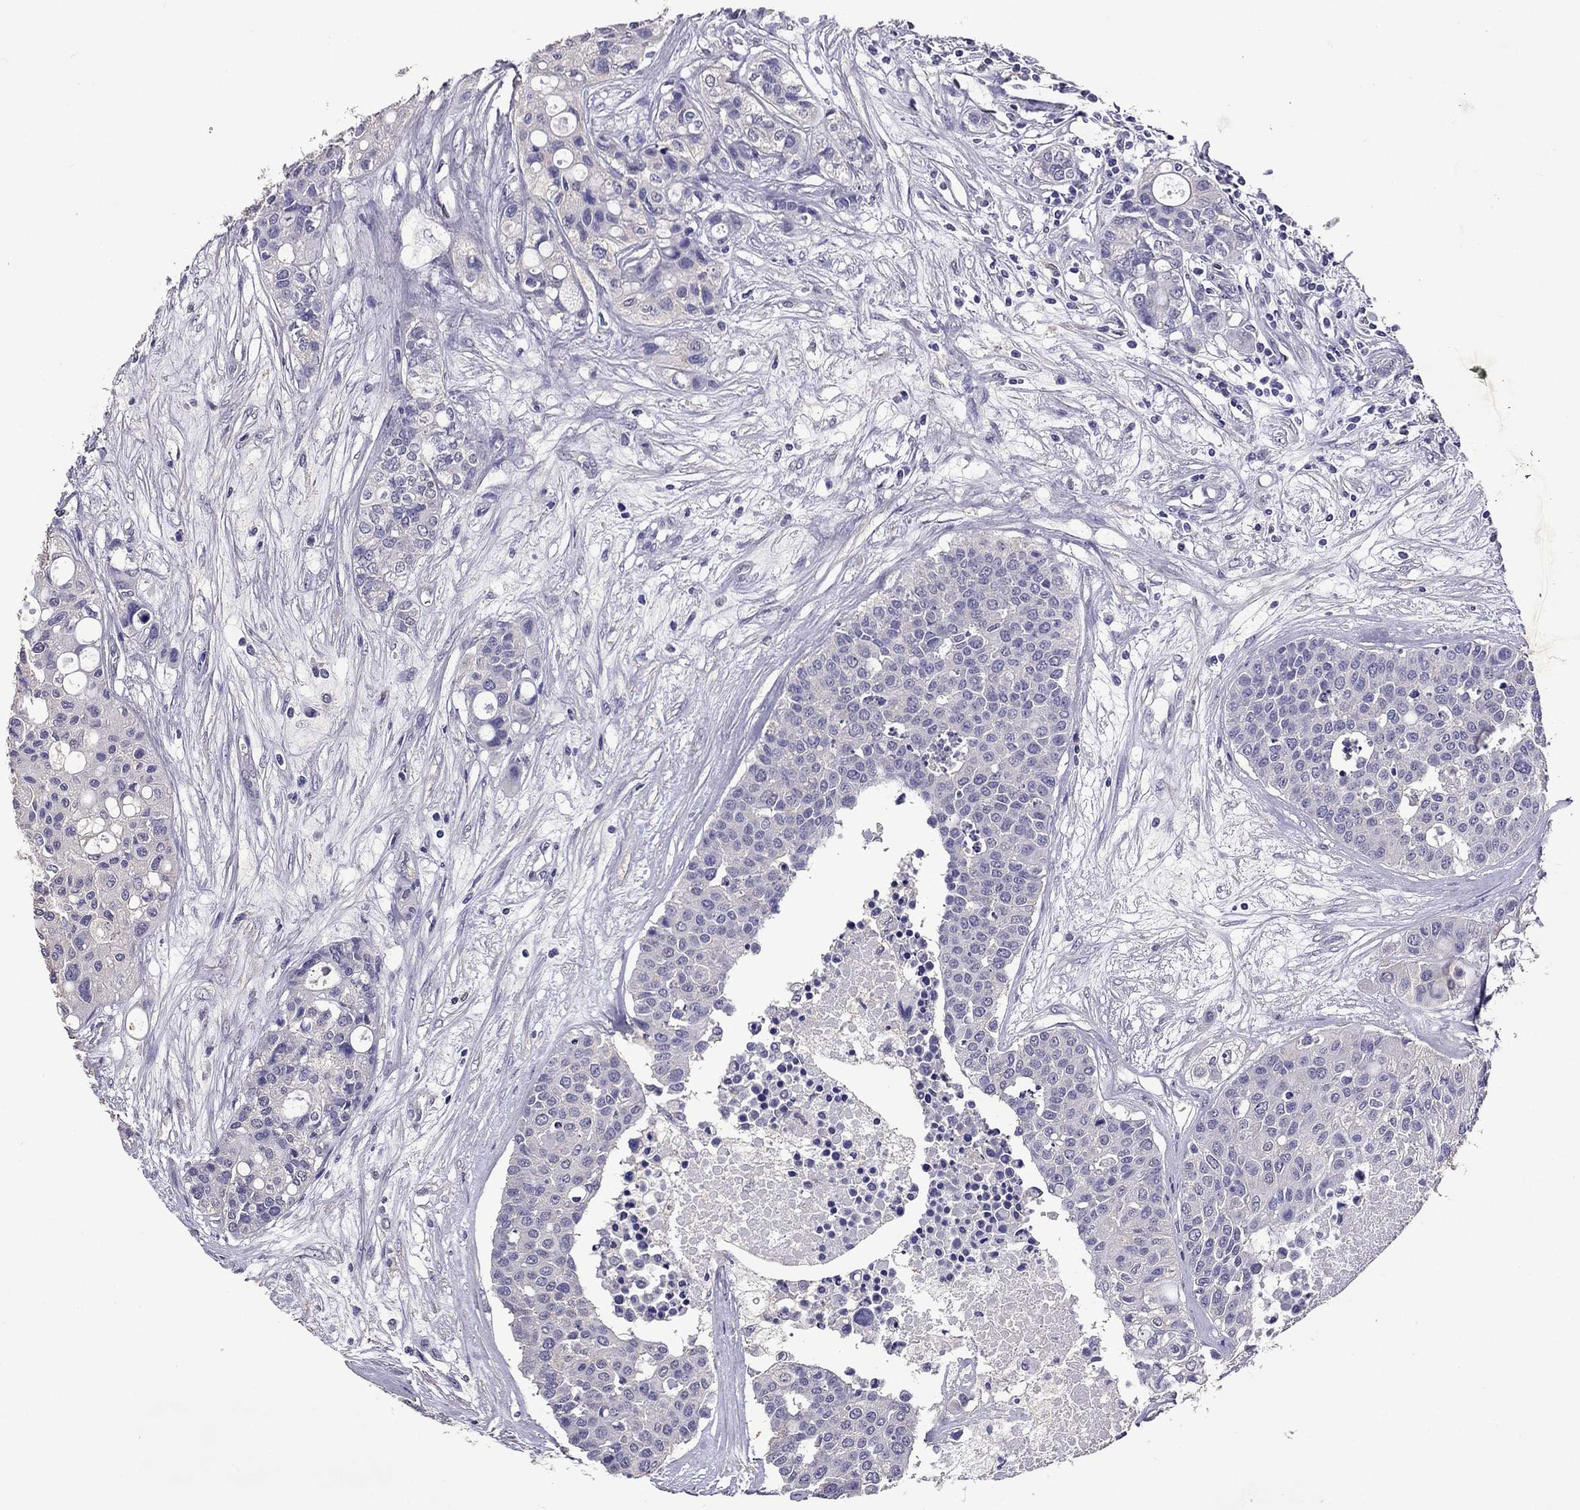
{"staining": {"intensity": "negative", "quantity": "none", "location": "none"}, "tissue": "carcinoid", "cell_type": "Tumor cells", "image_type": "cancer", "snomed": [{"axis": "morphology", "description": "Carcinoid, malignant, NOS"}, {"axis": "topography", "description": "Colon"}], "caption": "Protein analysis of carcinoid exhibits no significant staining in tumor cells. (Brightfield microscopy of DAB immunohistochemistry (IHC) at high magnification).", "gene": "NKX3-1", "patient": {"sex": "male", "age": 81}}